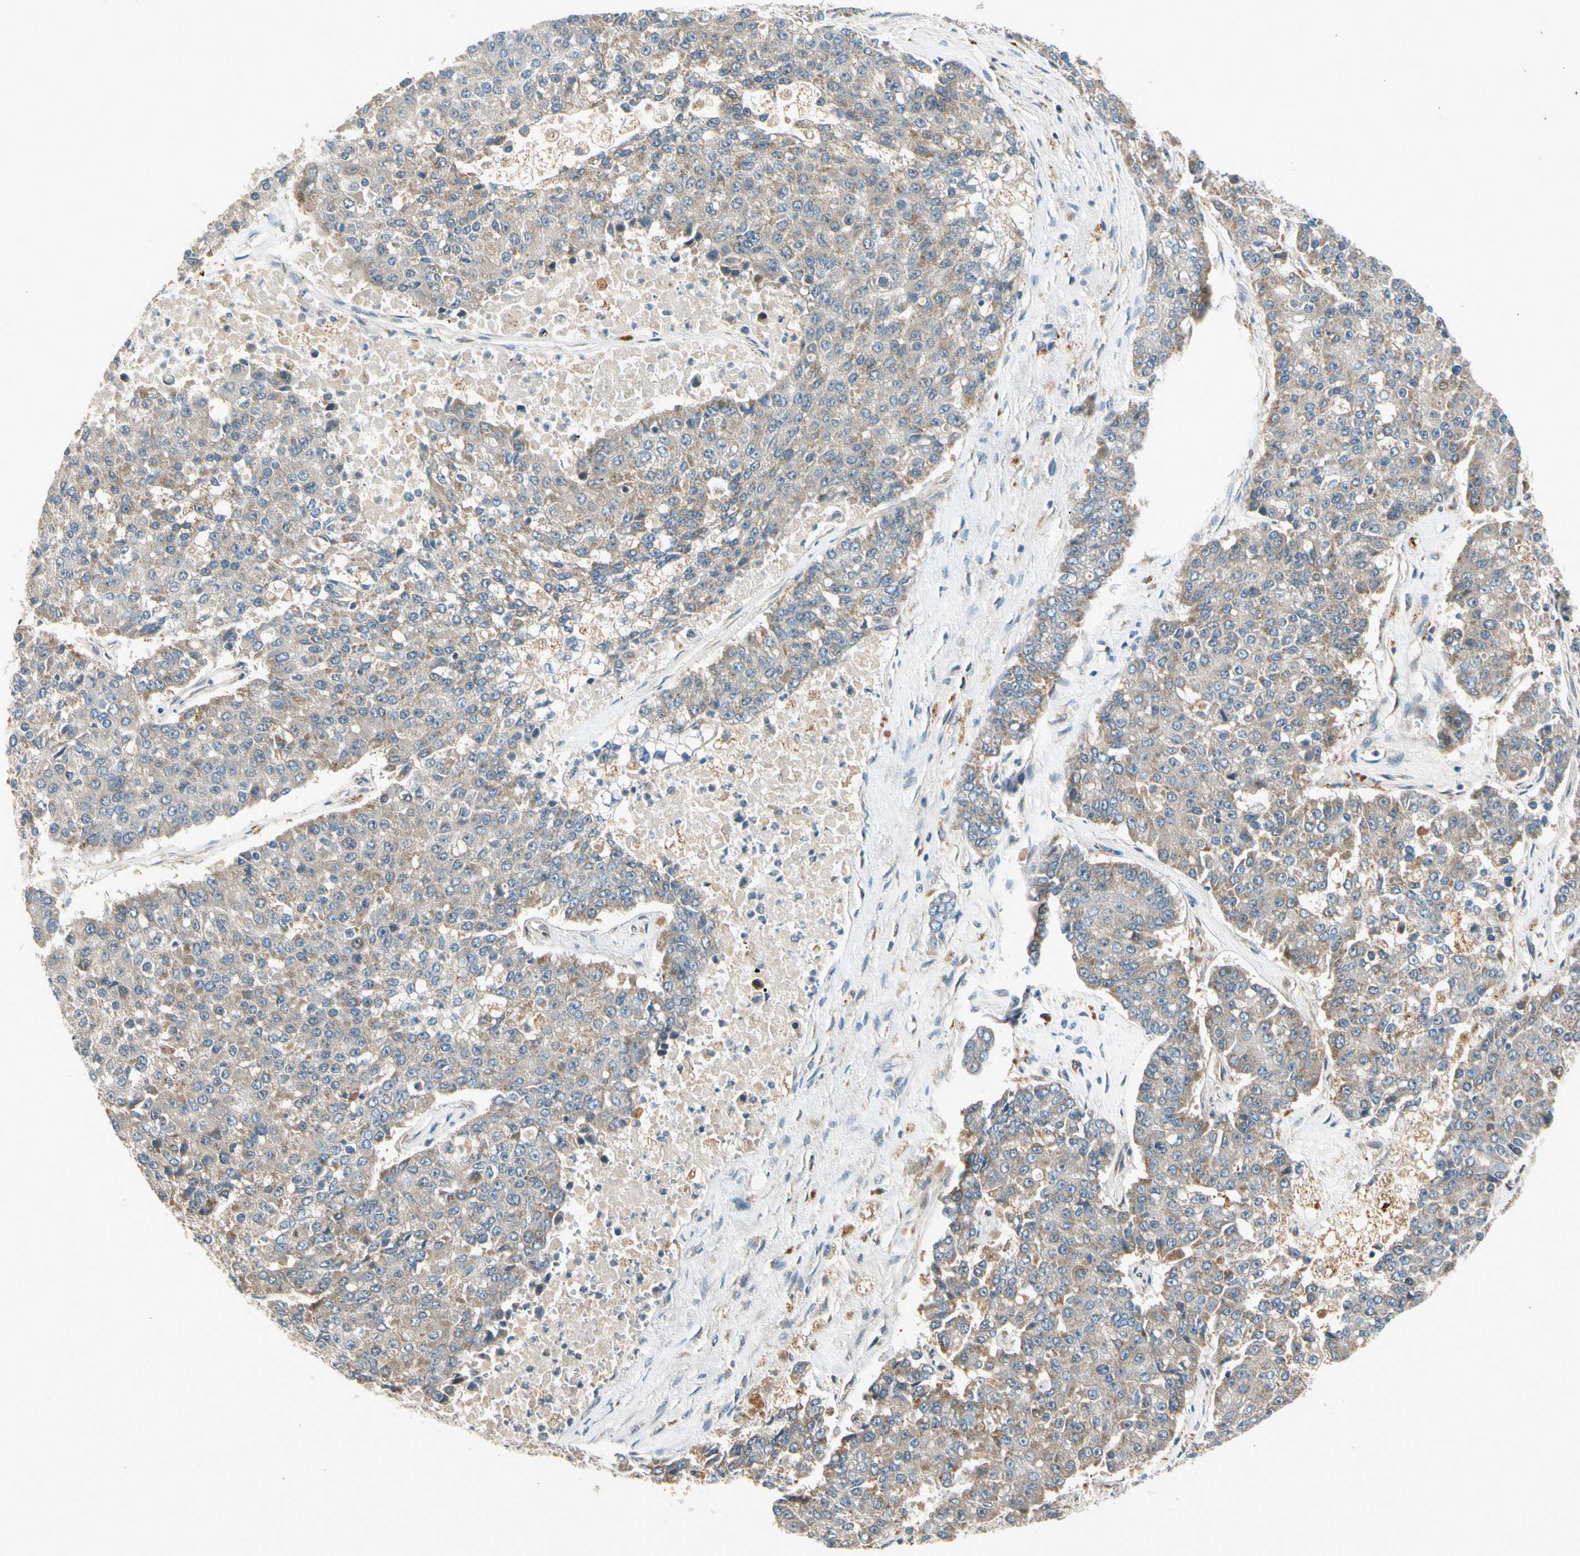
{"staining": {"intensity": "weak", "quantity": ">75%", "location": "cytoplasmic/membranous"}, "tissue": "pancreatic cancer", "cell_type": "Tumor cells", "image_type": "cancer", "snomed": [{"axis": "morphology", "description": "Adenocarcinoma, NOS"}, {"axis": "topography", "description": "Pancreas"}], "caption": "IHC of adenocarcinoma (pancreatic) demonstrates low levels of weak cytoplasmic/membranous expression in about >75% of tumor cells. (DAB (3,3'-diaminobenzidine) IHC with brightfield microscopy, high magnification).", "gene": "NPHP3", "patient": {"sex": "male", "age": 50}}